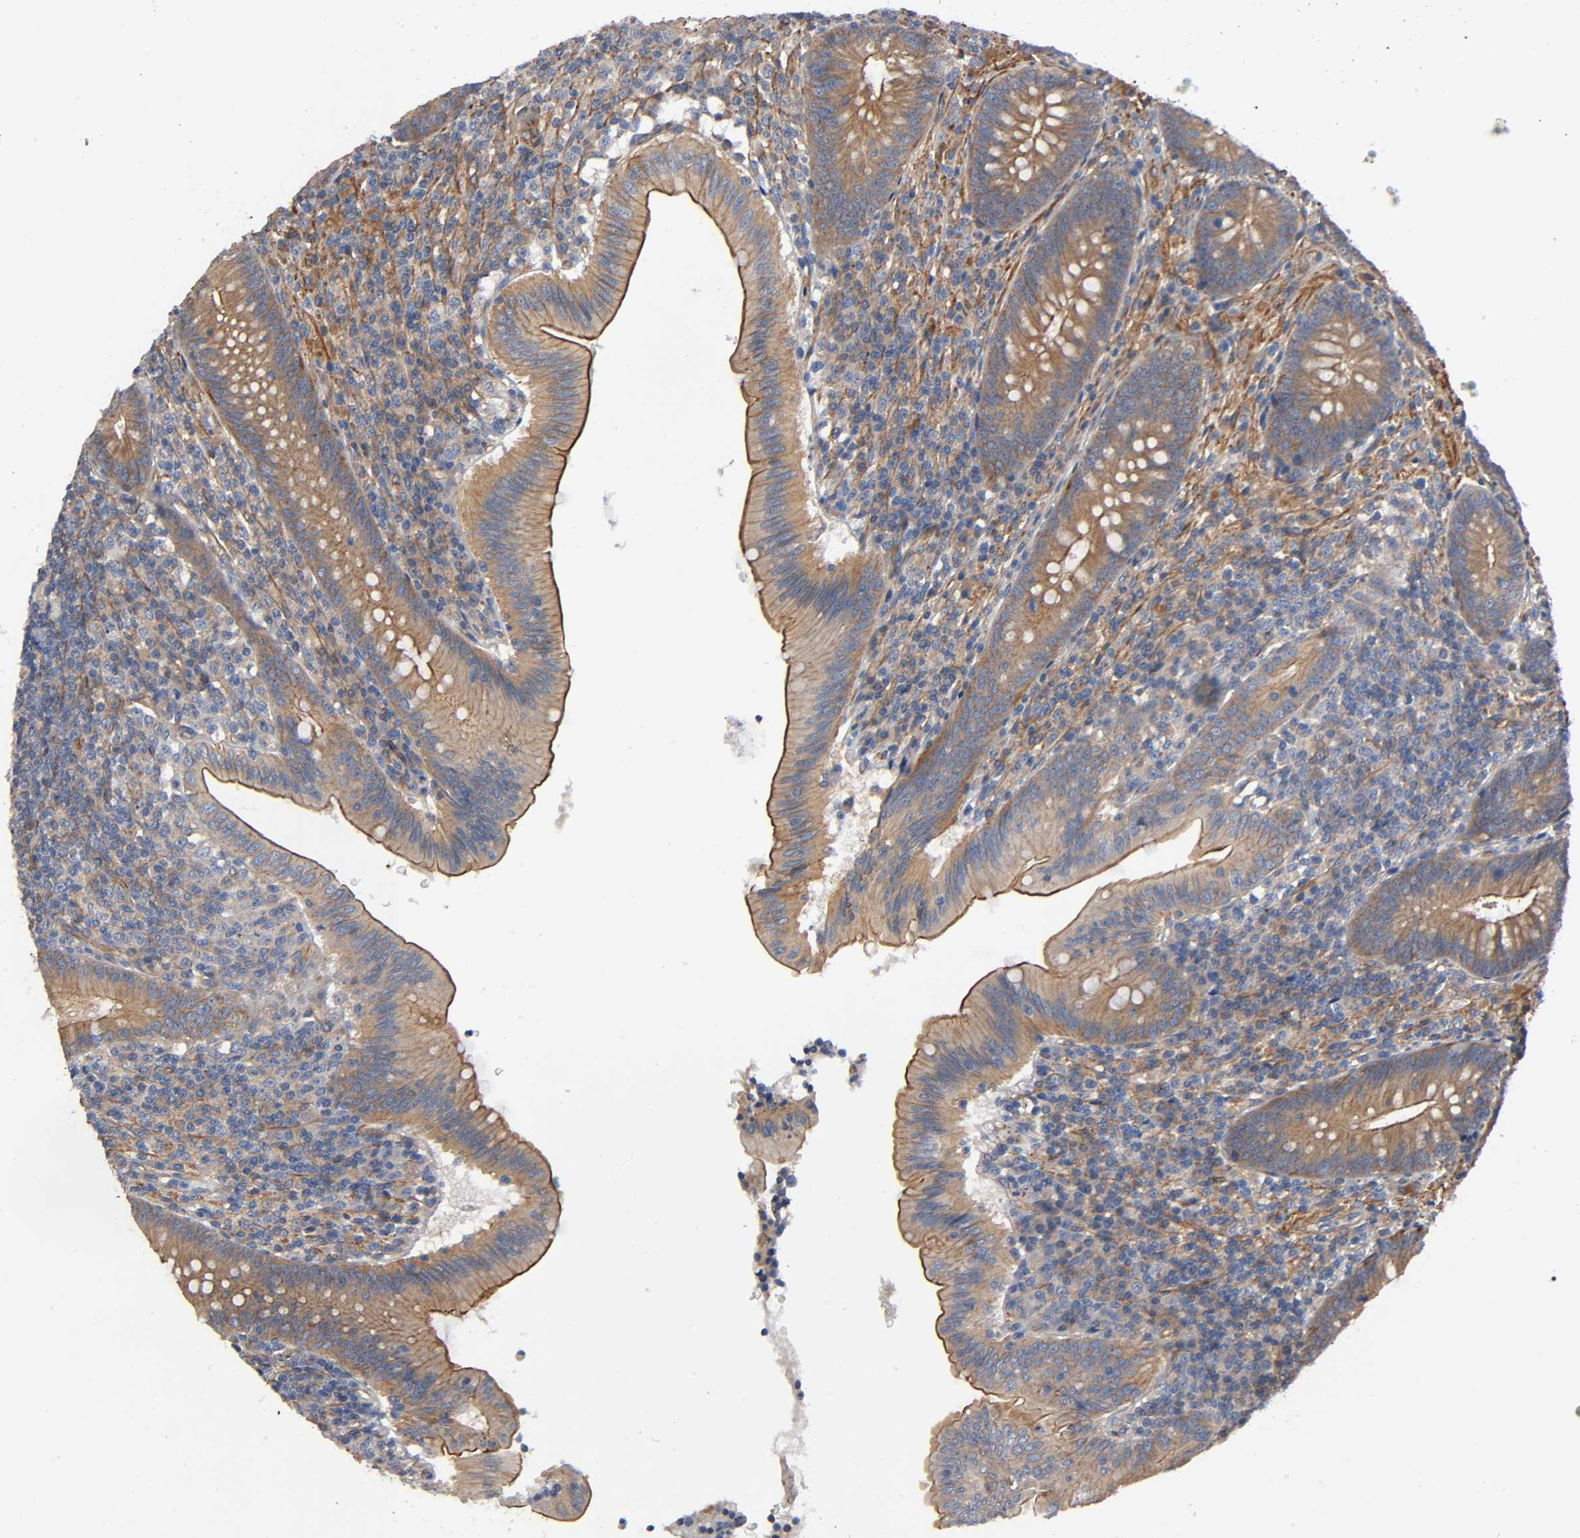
{"staining": {"intensity": "moderate", "quantity": ">75%", "location": "cytoplasmic/membranous"}, "tissue": "appendix", "cell_type": "Glandular cells", "image_type": "normal", "snomed": [{"axis": "morphology", "description": "Normal tissue, NOS"}, {"axis": "morphology", "description": "Inflammation, NOS"}, {"axis": "topography", "description": "Appendix"}], "caption": "Appendix stained with DAB IHC reveals medium levels of moderate cytoplasmic/membranous positivity in approximately >75% of glandular cells. The staining is performed using DAB (3,3'-diaminobenzidine) brown chromogen to label protein expression. The nuclei are counter-stained blue using hematoxylin.", "gene": "MARS1", "patient": {"sex": "male", "age": 46}}